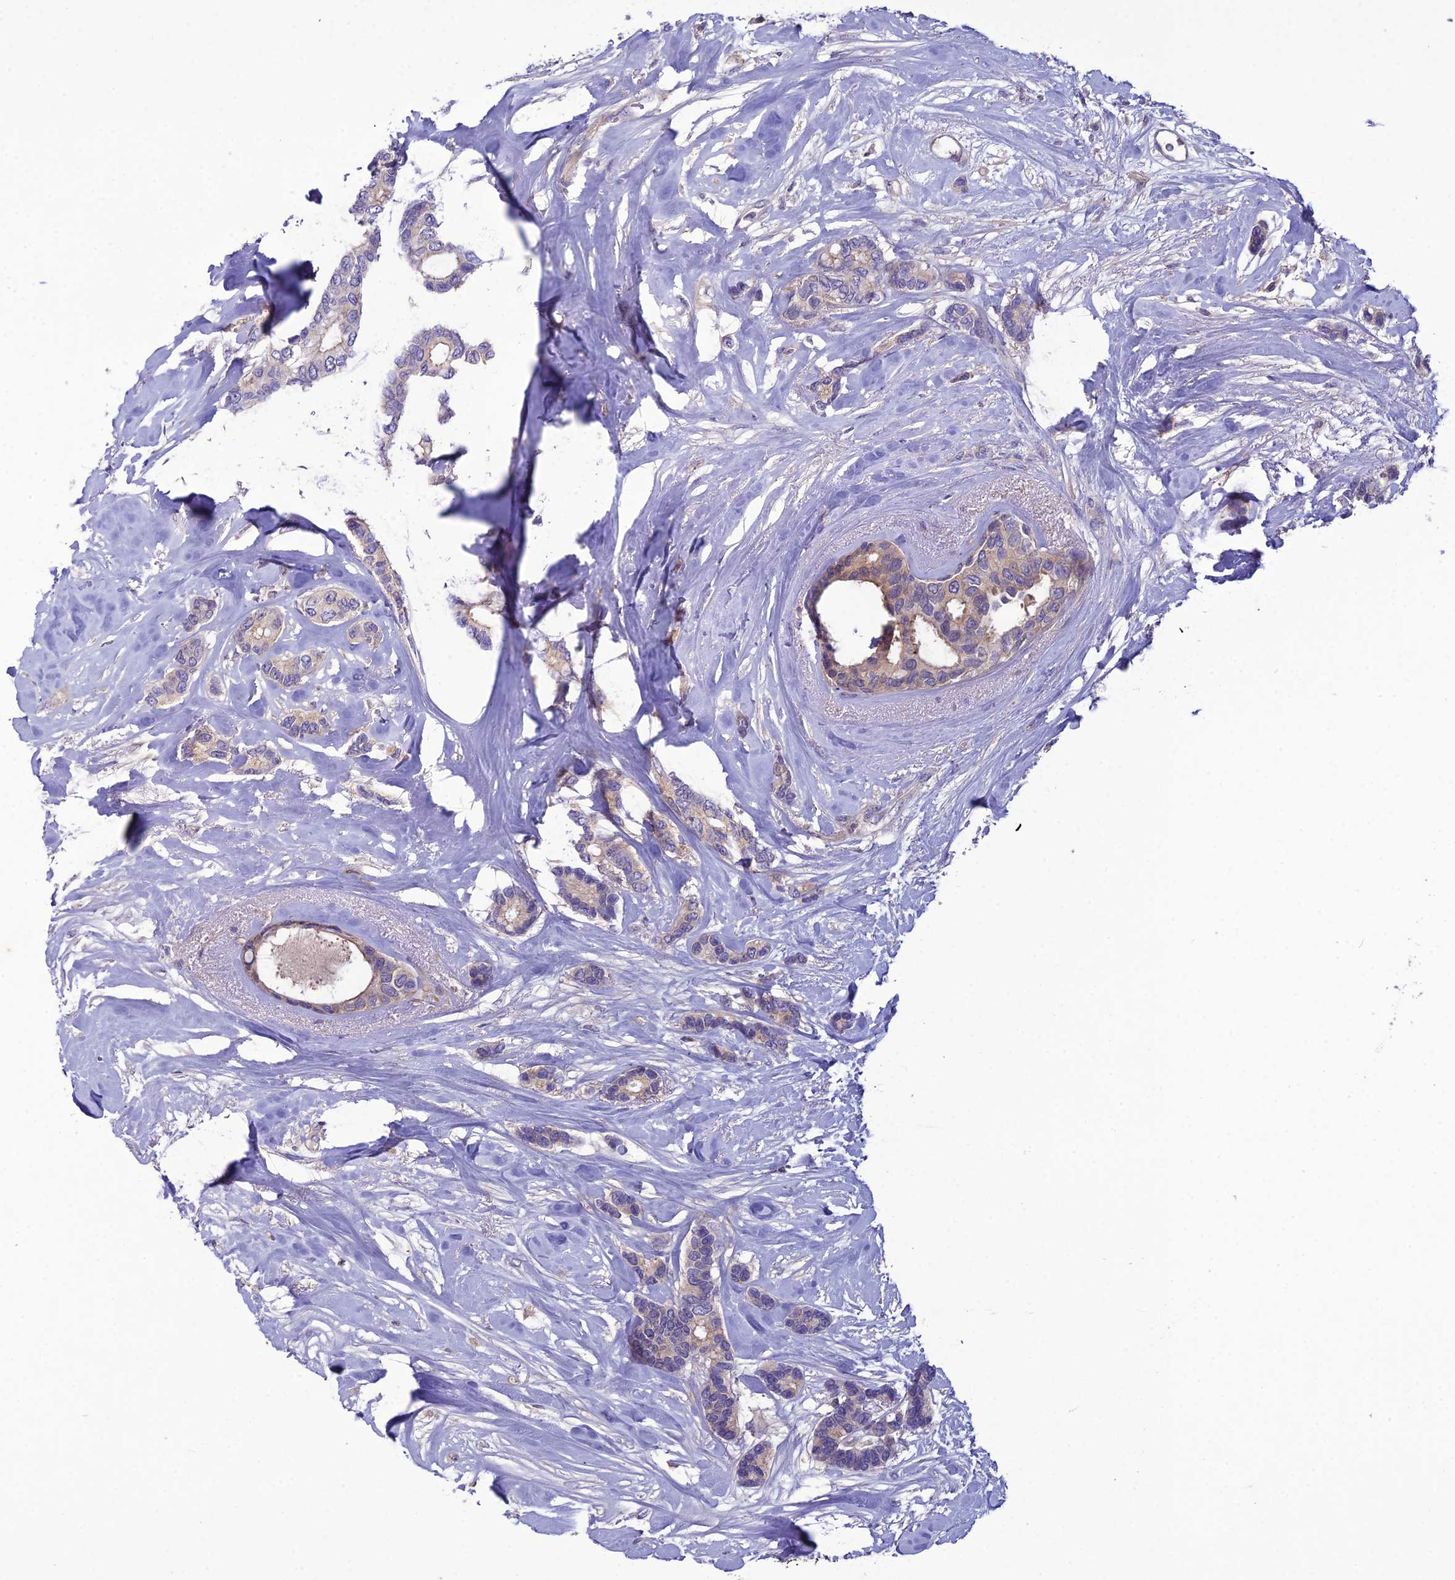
{"staining": {"intensity": "weak", "quantity": "<25%", "location": "cytoplasmic/membranous"}, "tissue": "breast cancer", "cell_type": "Tumor cells", "image_type": "cancer", "snomed": [{"axis": "morphology", "description": "Duct carcinoma"}, {"axis": "topography", "description": "Breast"}], "caption": "Breast invasive ductal carcinoma was stained to show a protein in brown. There is no significant positivity in tumor cells.", "gene": "GDF6", "patient": {"sex": "female", "age": 87}}